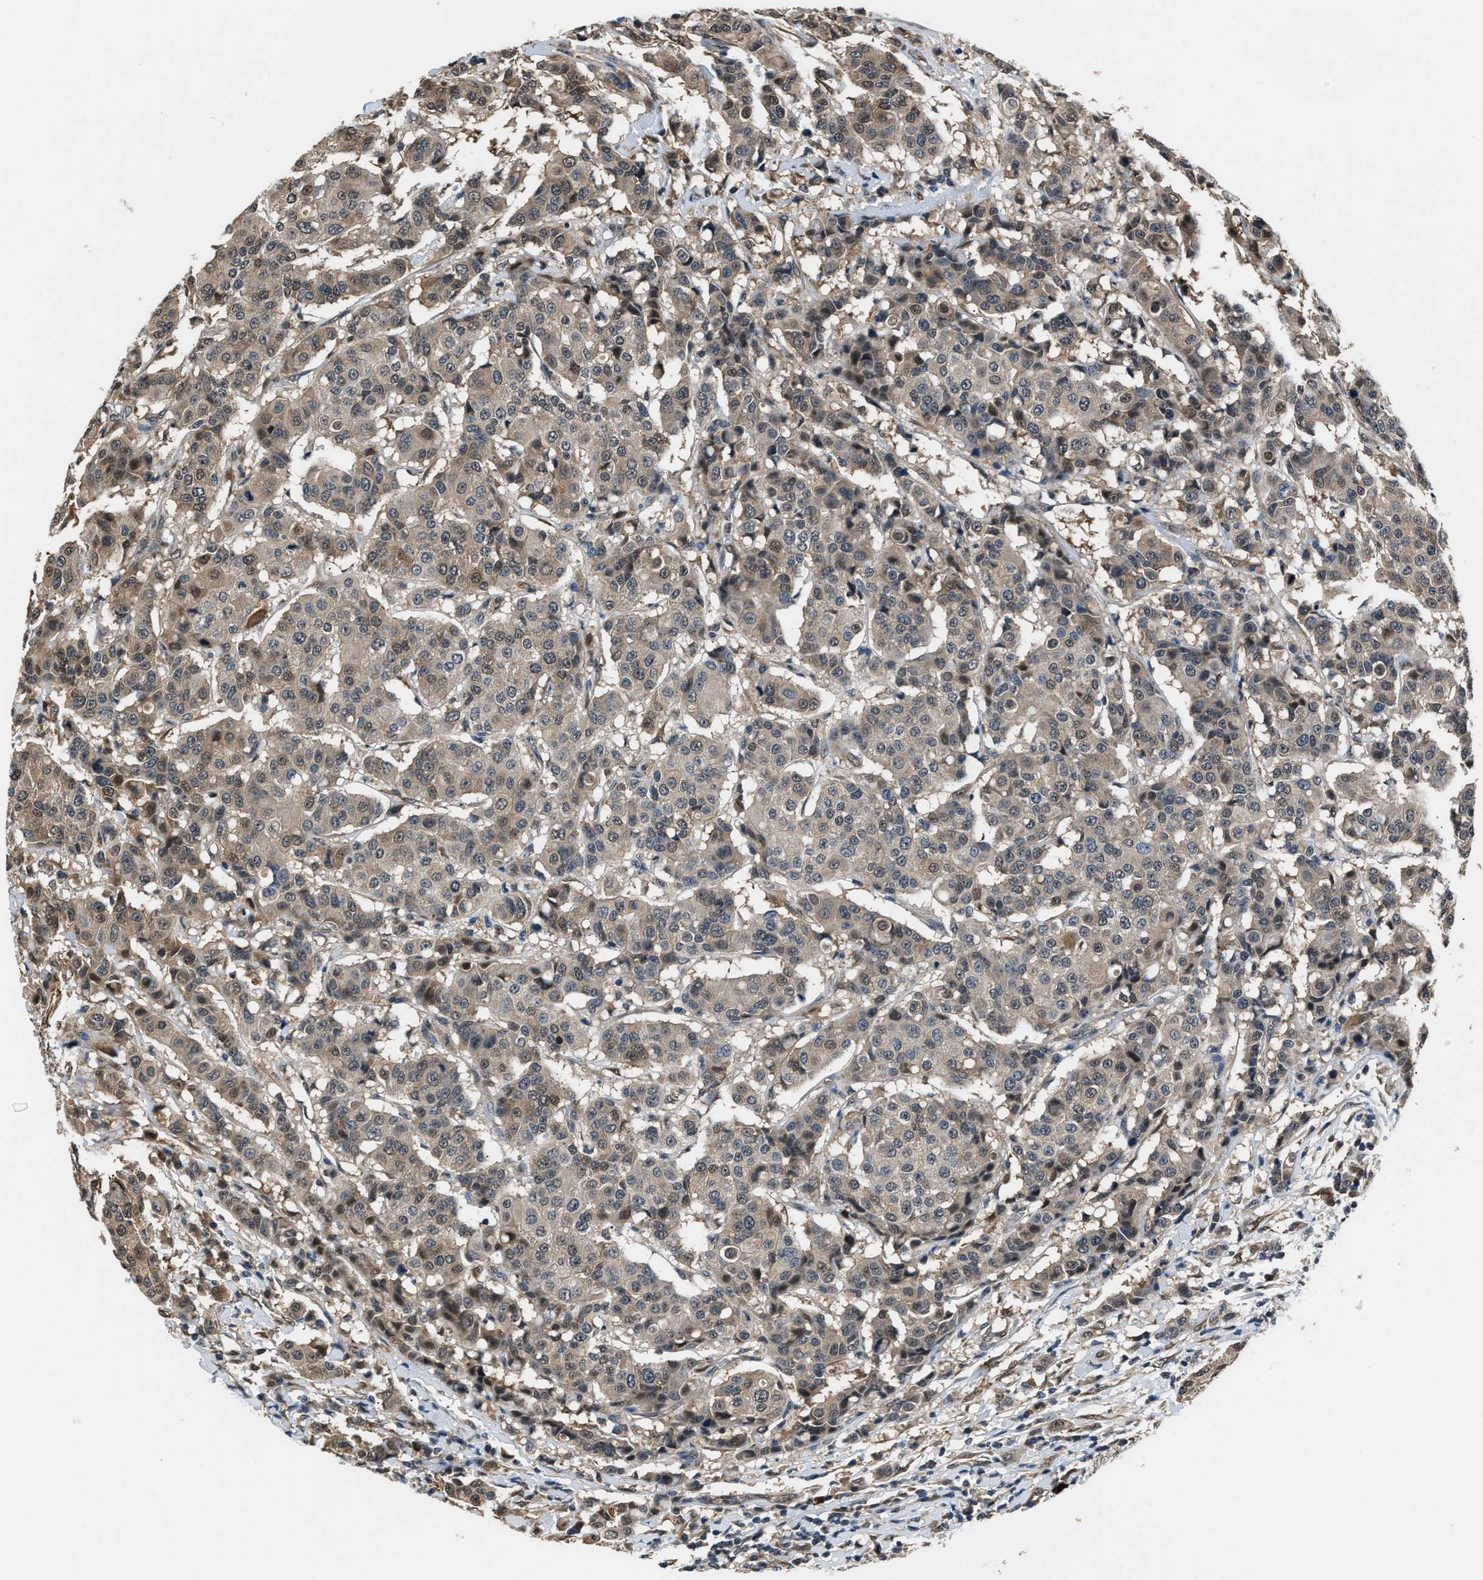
{"staining": {"intensity": "weak", "quantity": "25%-75%", "location": "cytoplasmic/membranous"}, "tissue": "breast cancer", "cell_type": "Tumor cells", "image_type": "cancer", "snomed": [{"axis": "morphology", "description": "Duct carcinoma"}, {"axis": "topography", "description": "Breast"}], "caption": "A photomicrograph of breast infiltrating ductal carcinoma stained for a protein reveals weak cytoplasmic/membranous brown staining in tumor cells. (brown staining indicates protein expression, while blue staining denotes nuclei).", "gene": "TP53I3", "patient": {"sex": "female", "age": 27}}